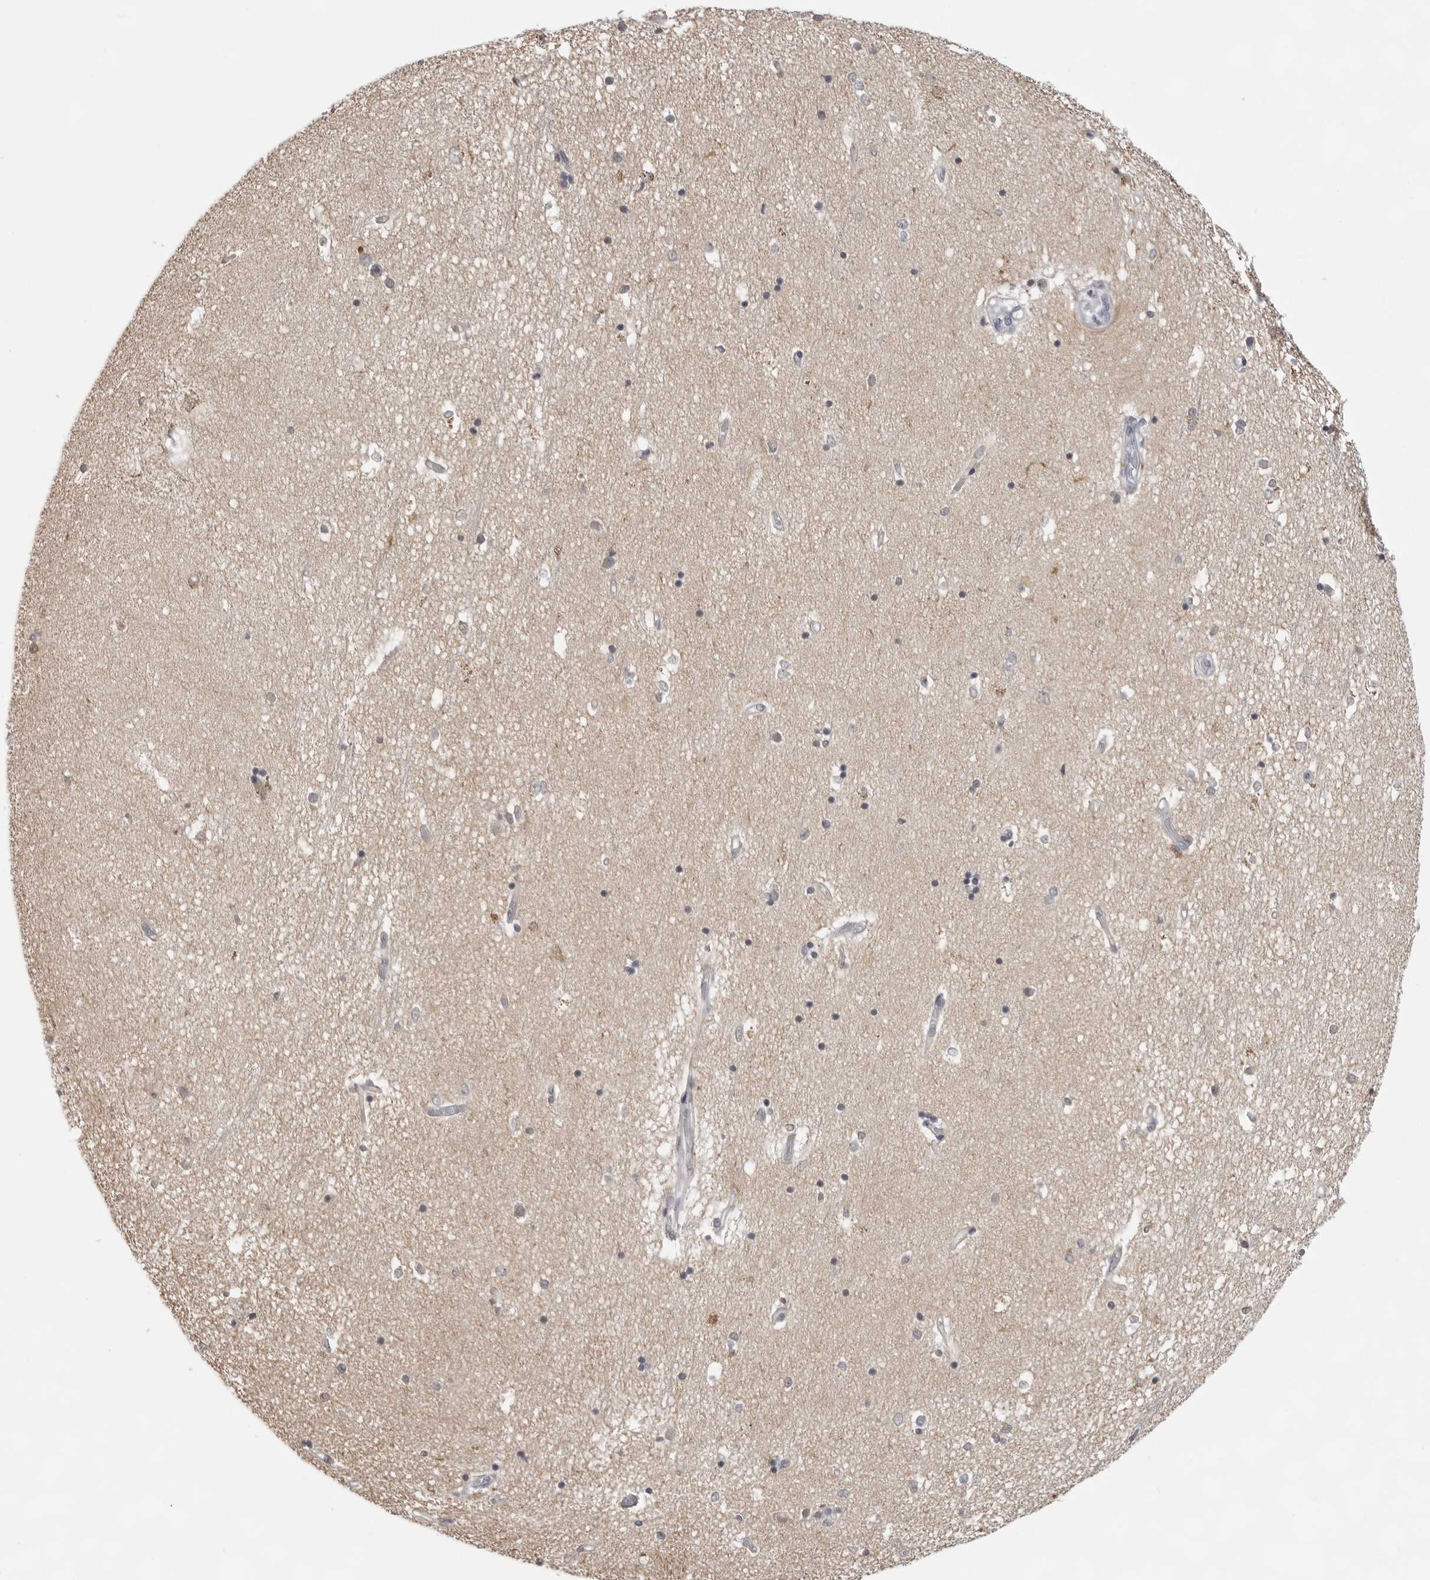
{"staining": {"intensity": "weak", "quantity": "<25%", "location": "cytoplasmic/membranous"}, "tissue": "hippocampus", "cell_type": "Glial cells", "image_type": "normal", "snomed": [{"axis": "morphology", "description": "Normal tissue, NOS"}, {"axis": "topography", "description": "Hippocampus"}], "caption": "Immunohistochemical staining of unremarkable hippocampus reveals no significant positivity in glial cells.", "gene": "FH", "patient": {"sex": "male", "age": 45}}